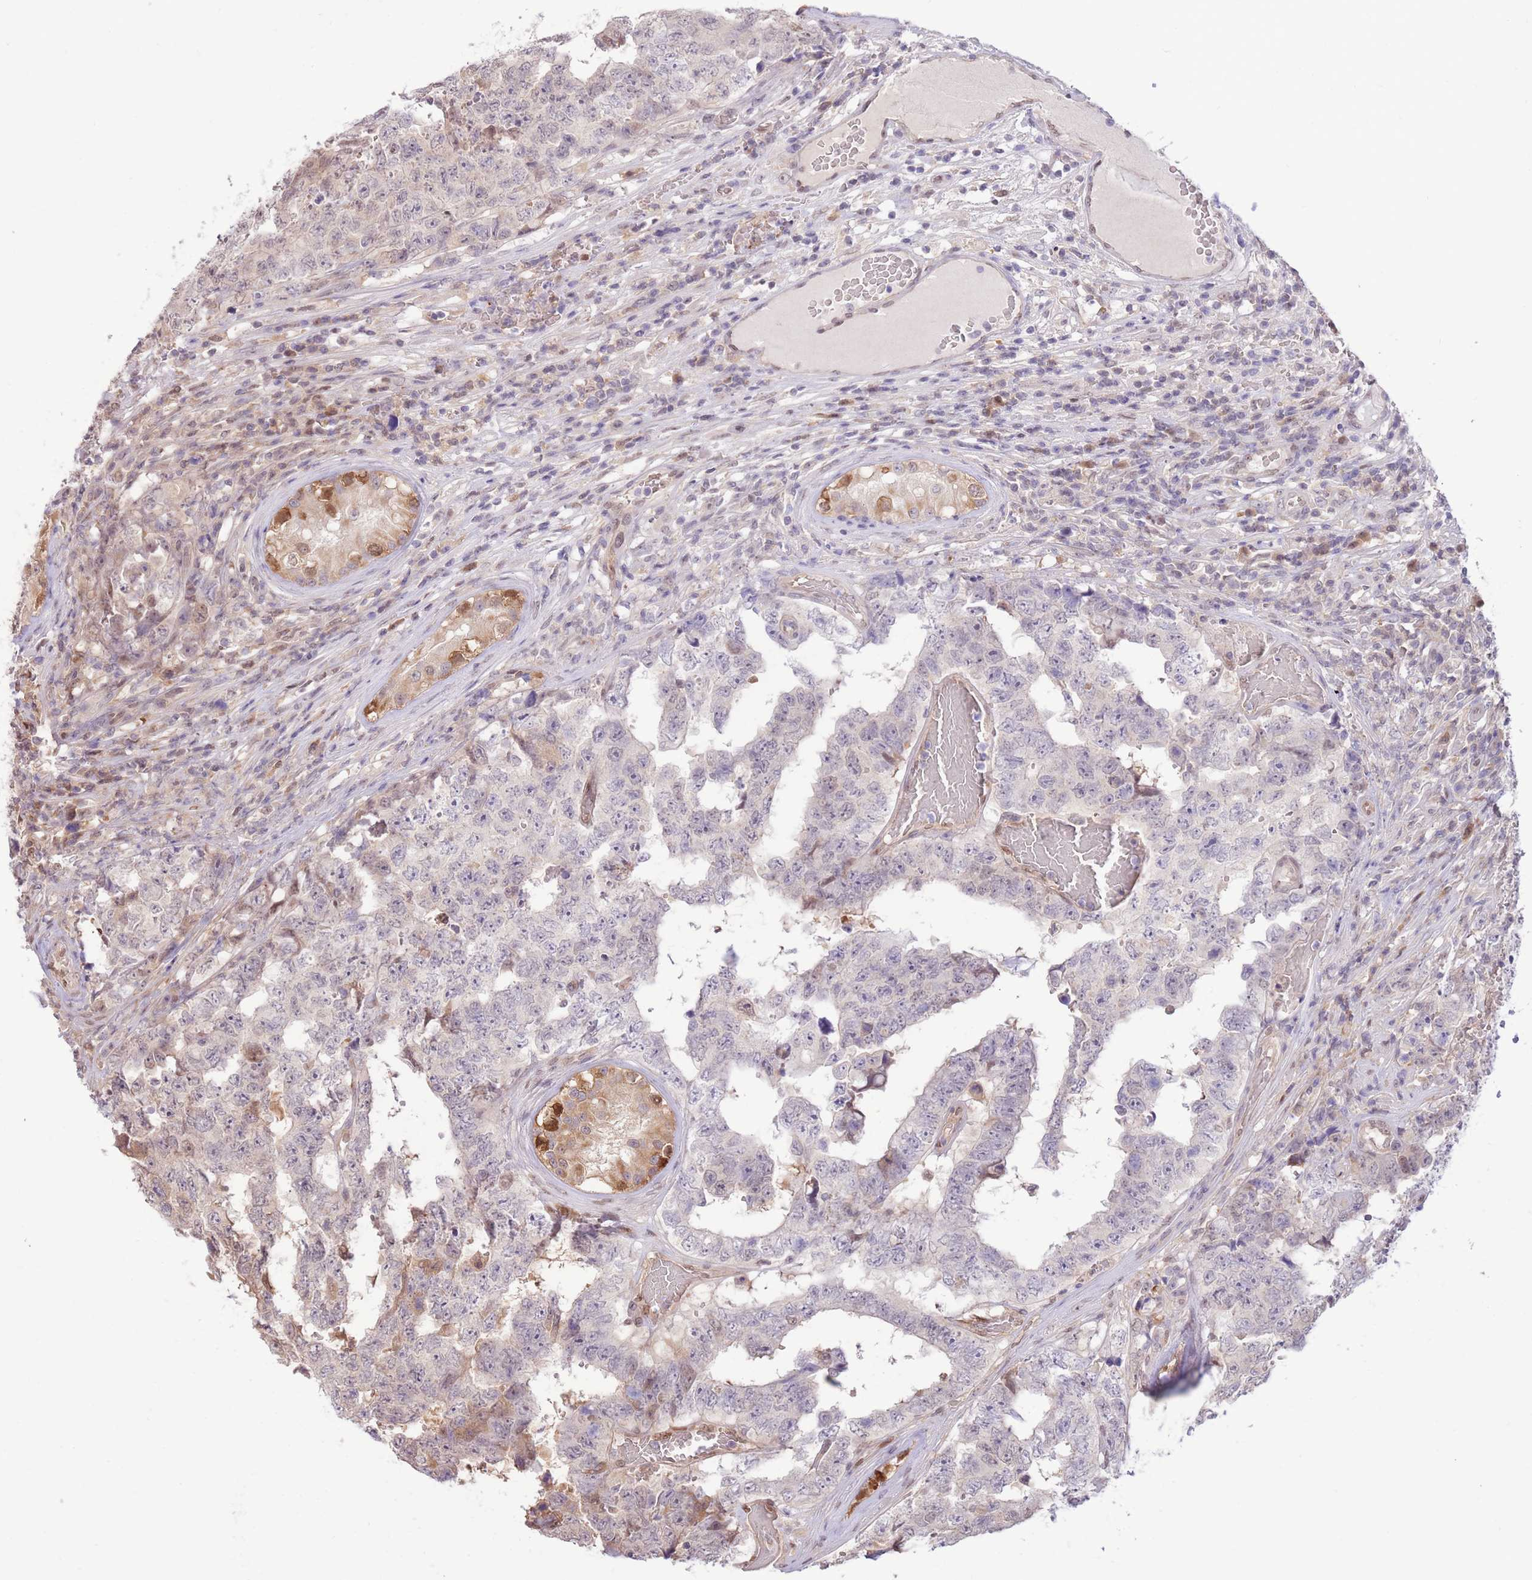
{"staining": {"intensity": "negative", "quantity": "none", "location": "none"}, "tissue": "testis cancer", "cell_type": "Tumor cells", "image_type": "cancer", "snomed": [{"axis": "morphology", "description": "Normal tissue, NOS"}, {"axis": "morphology", "description": "Carcinoma, Embryonal, NOS"}, {"axis": "topography", "description": "Testis"}, {"axis": "topography", "description": "Epididymis"}], "caption": "The immunohistochemistry (IHC) histopathology image has no significant positivity in tumor cells of embryonal carcinoma (testis) tissue.", "gene": "NSFL1C", "patient": {"sex": "male", "age": 25}}